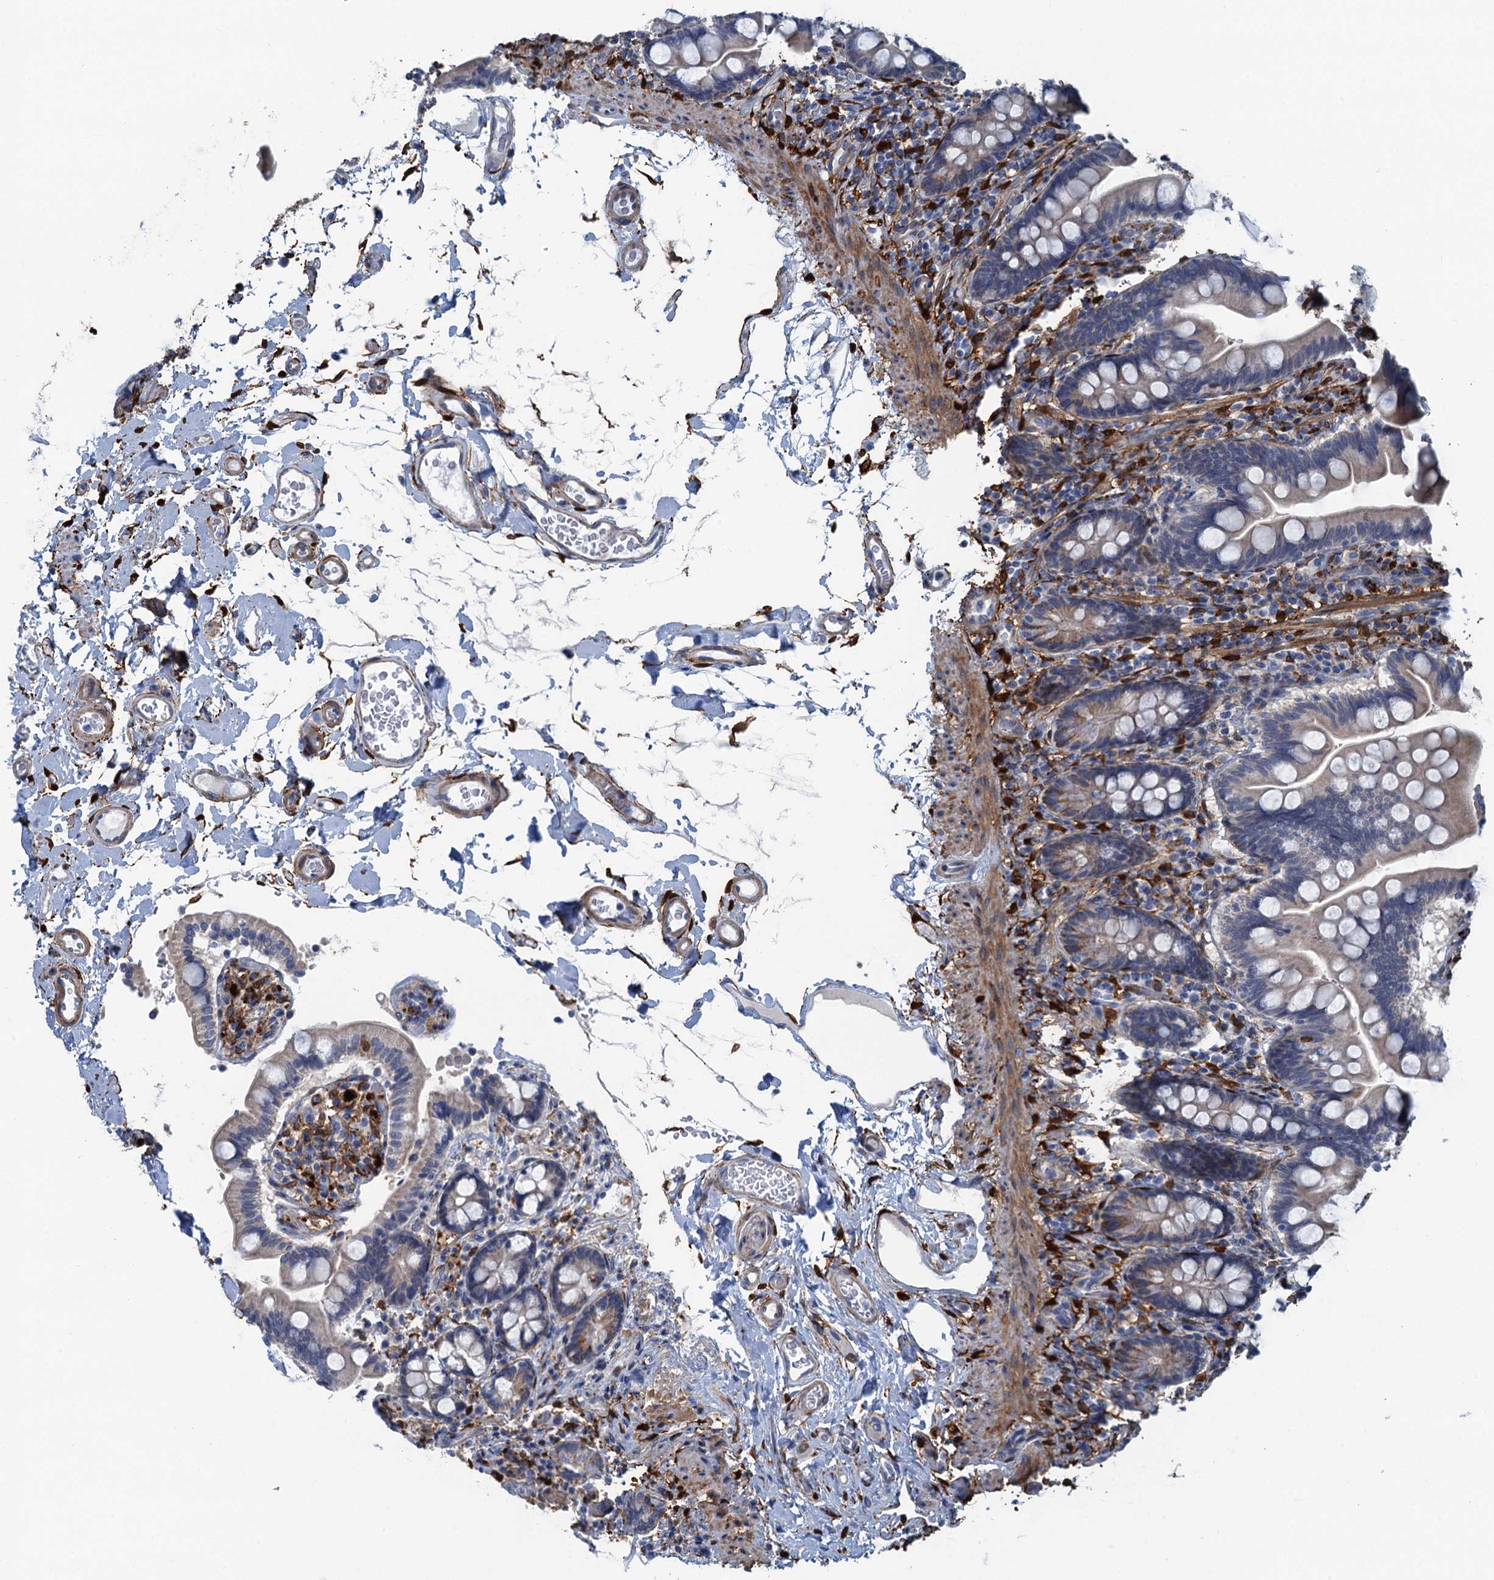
{"staining": {"intensity": "moderate", "quantity": "25%-75%", "location": "cytoplasmic/membranous"}, "tissue": "small intestine", "cell_type": "Glandular cells", "image_type": "normal", "snomed": [{"axis": "morphology", "description": "Normal tissue, NOS"}, {"axis": "topography", "description": "Small intestine"}], "caption": "Moderate cytoplasmic/membranous protein expression is identified in approximately 25%-75% of glandular cells in small intestine. (DAB (3,3'-diaminobenzidine) = brown stain, brightfield microscopy at high magnification).", "gene": "POGLUT3", "patient": {"sex": "female", "age": 64}}